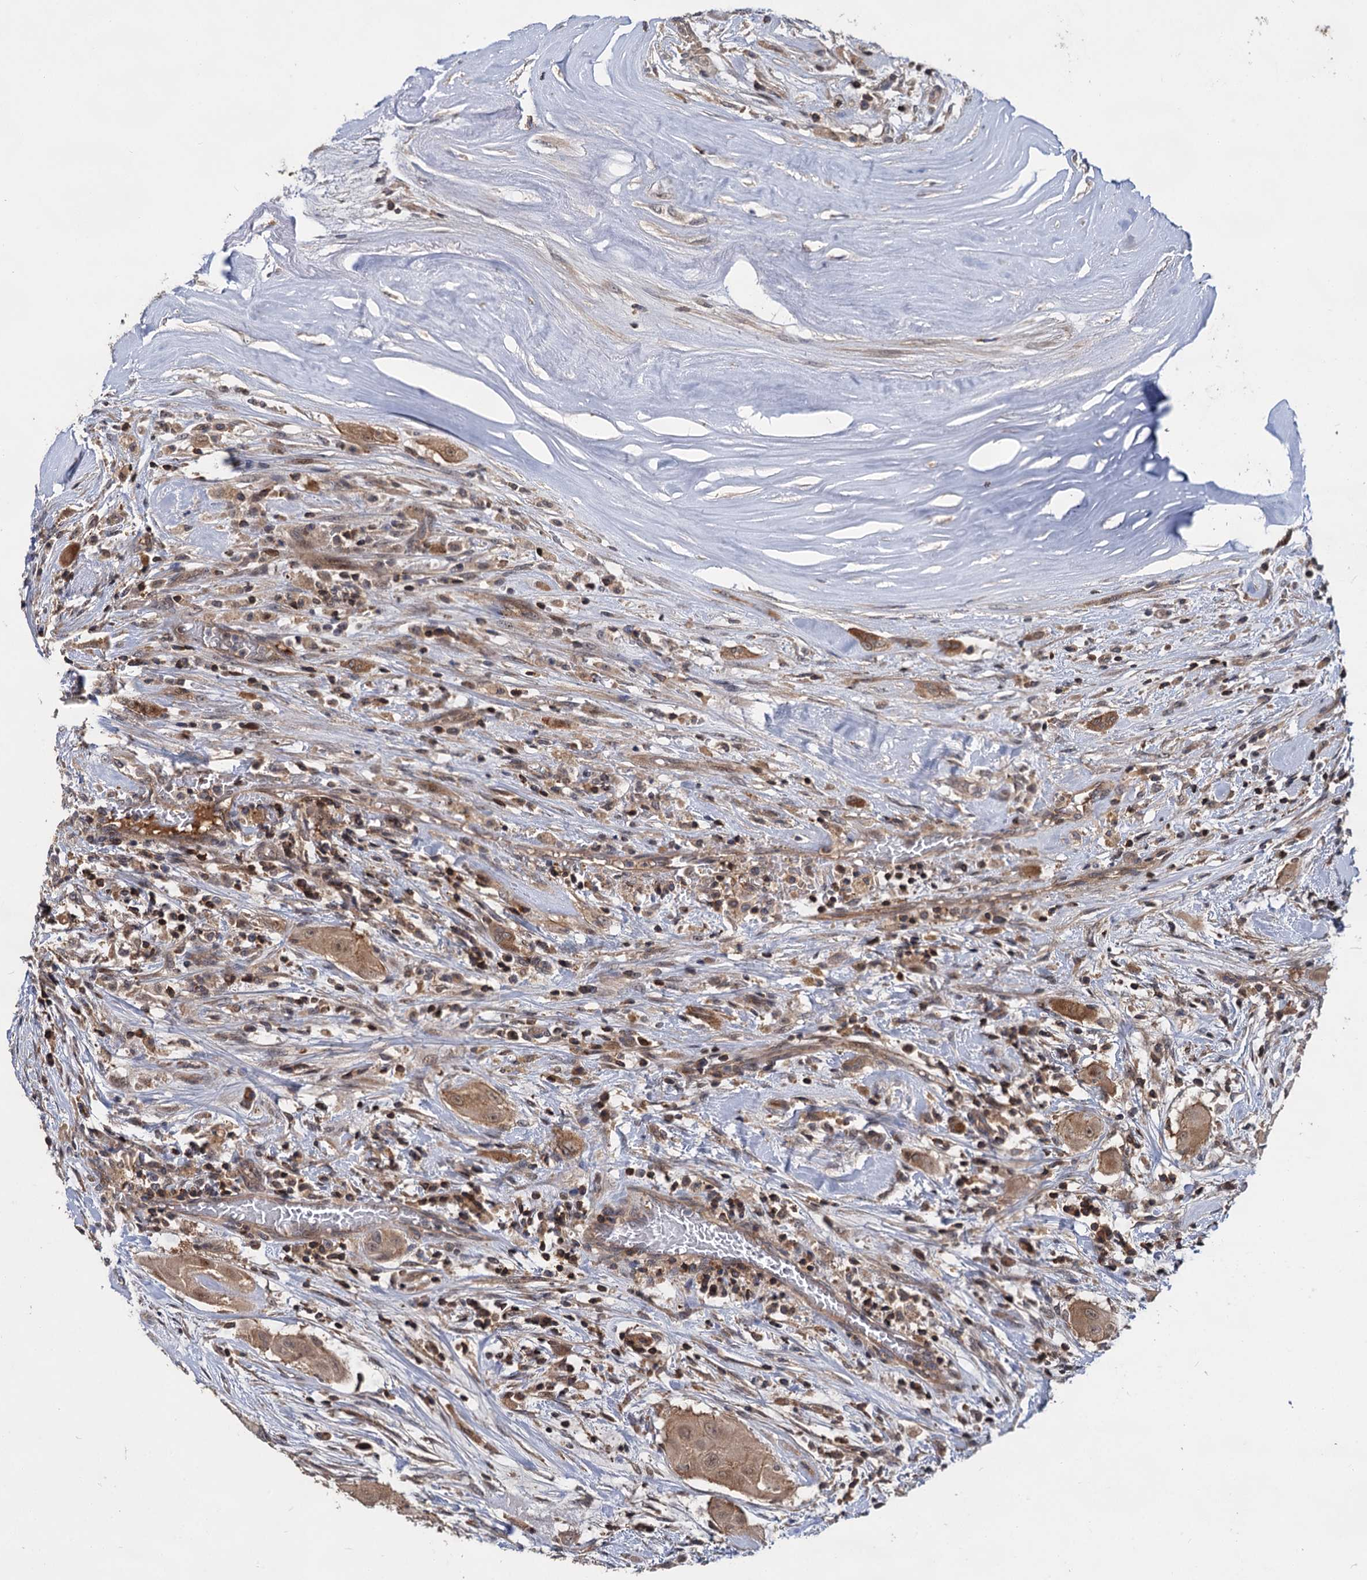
{"staining": {"intensity": "moderate", "quantity": ">75%", "location": "cytoplasmic/membranous,nuclear"}, "tissue": "thyroid cancer", "cell_type": "Tumor cells", "image_type": "cancer", "snomed": [{"axis": "morphology", "description": "Papillary adenocarcinoma, NOS"}, {"axis": "topography", "description": "Thyroid gland"}], "caption": "Immunohistochemistry (DAB (3,3'-diaminobenzidine)) staining of thyroid papillary adenocarcinoma demonstrates moderate cytoplasmic/membranous and nuclear protein expression in about >75% of tumor cells.", "gene": "ABLIM1", "patient": {"sex": "female", "age": 59}}